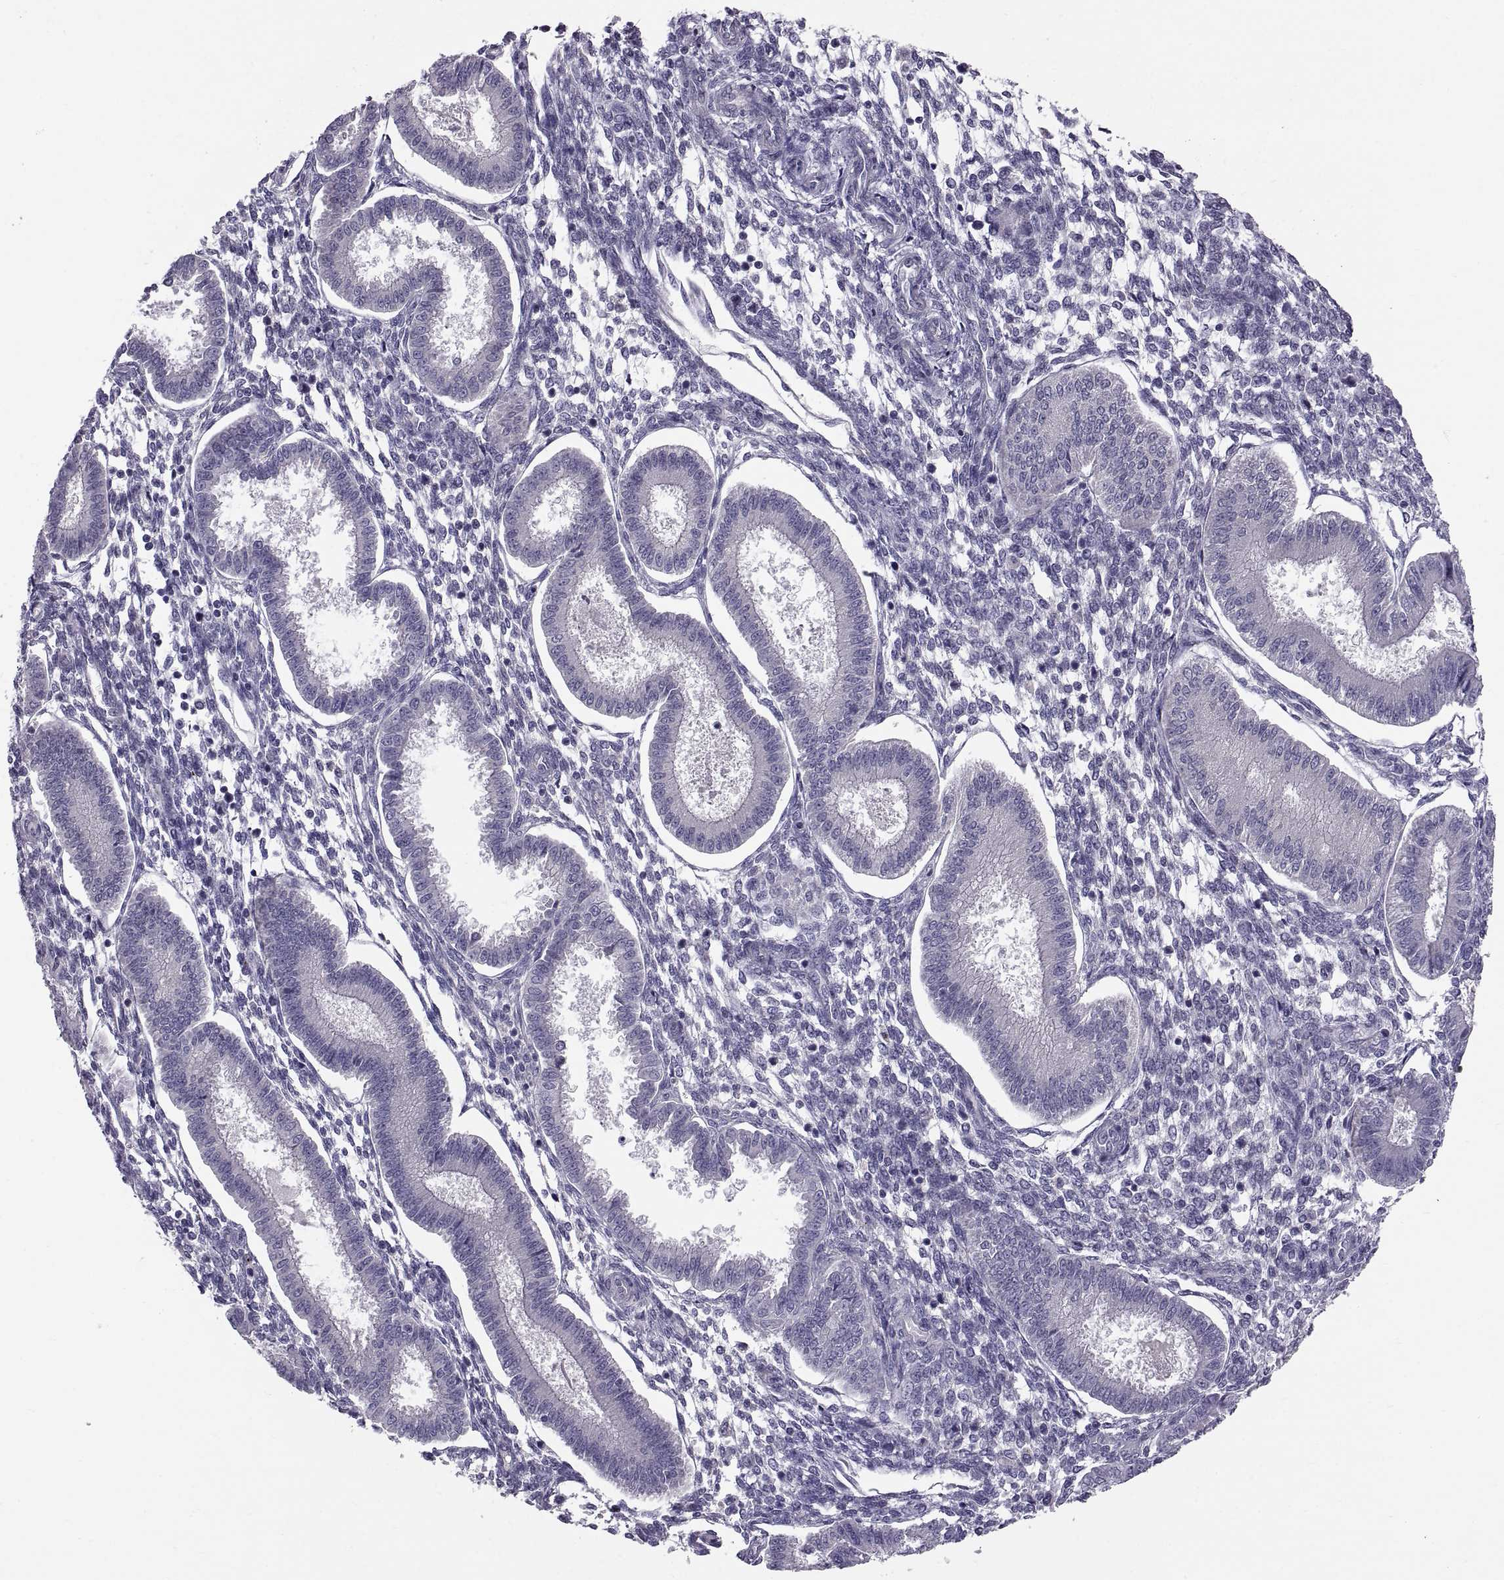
{"staining": {"intensity": "negative", "quantity": "none", "location": "none"}, "tissue": "endometrium", "cell_type": "Cells in endometrial stroma", "image_type": "normal", "snomed": [{"axis": "morphology", "description": "Normal tissue, NOS"}, {"axis": "topography", "description": "Endometrium"}], "caption": "This is an immunohistochemistry (IHC) image of benign endometrium. There is no positivity in cells in endometrial stroma.", "gene": "WFDC8", "patient": {"sex": "female", "age": 43}}